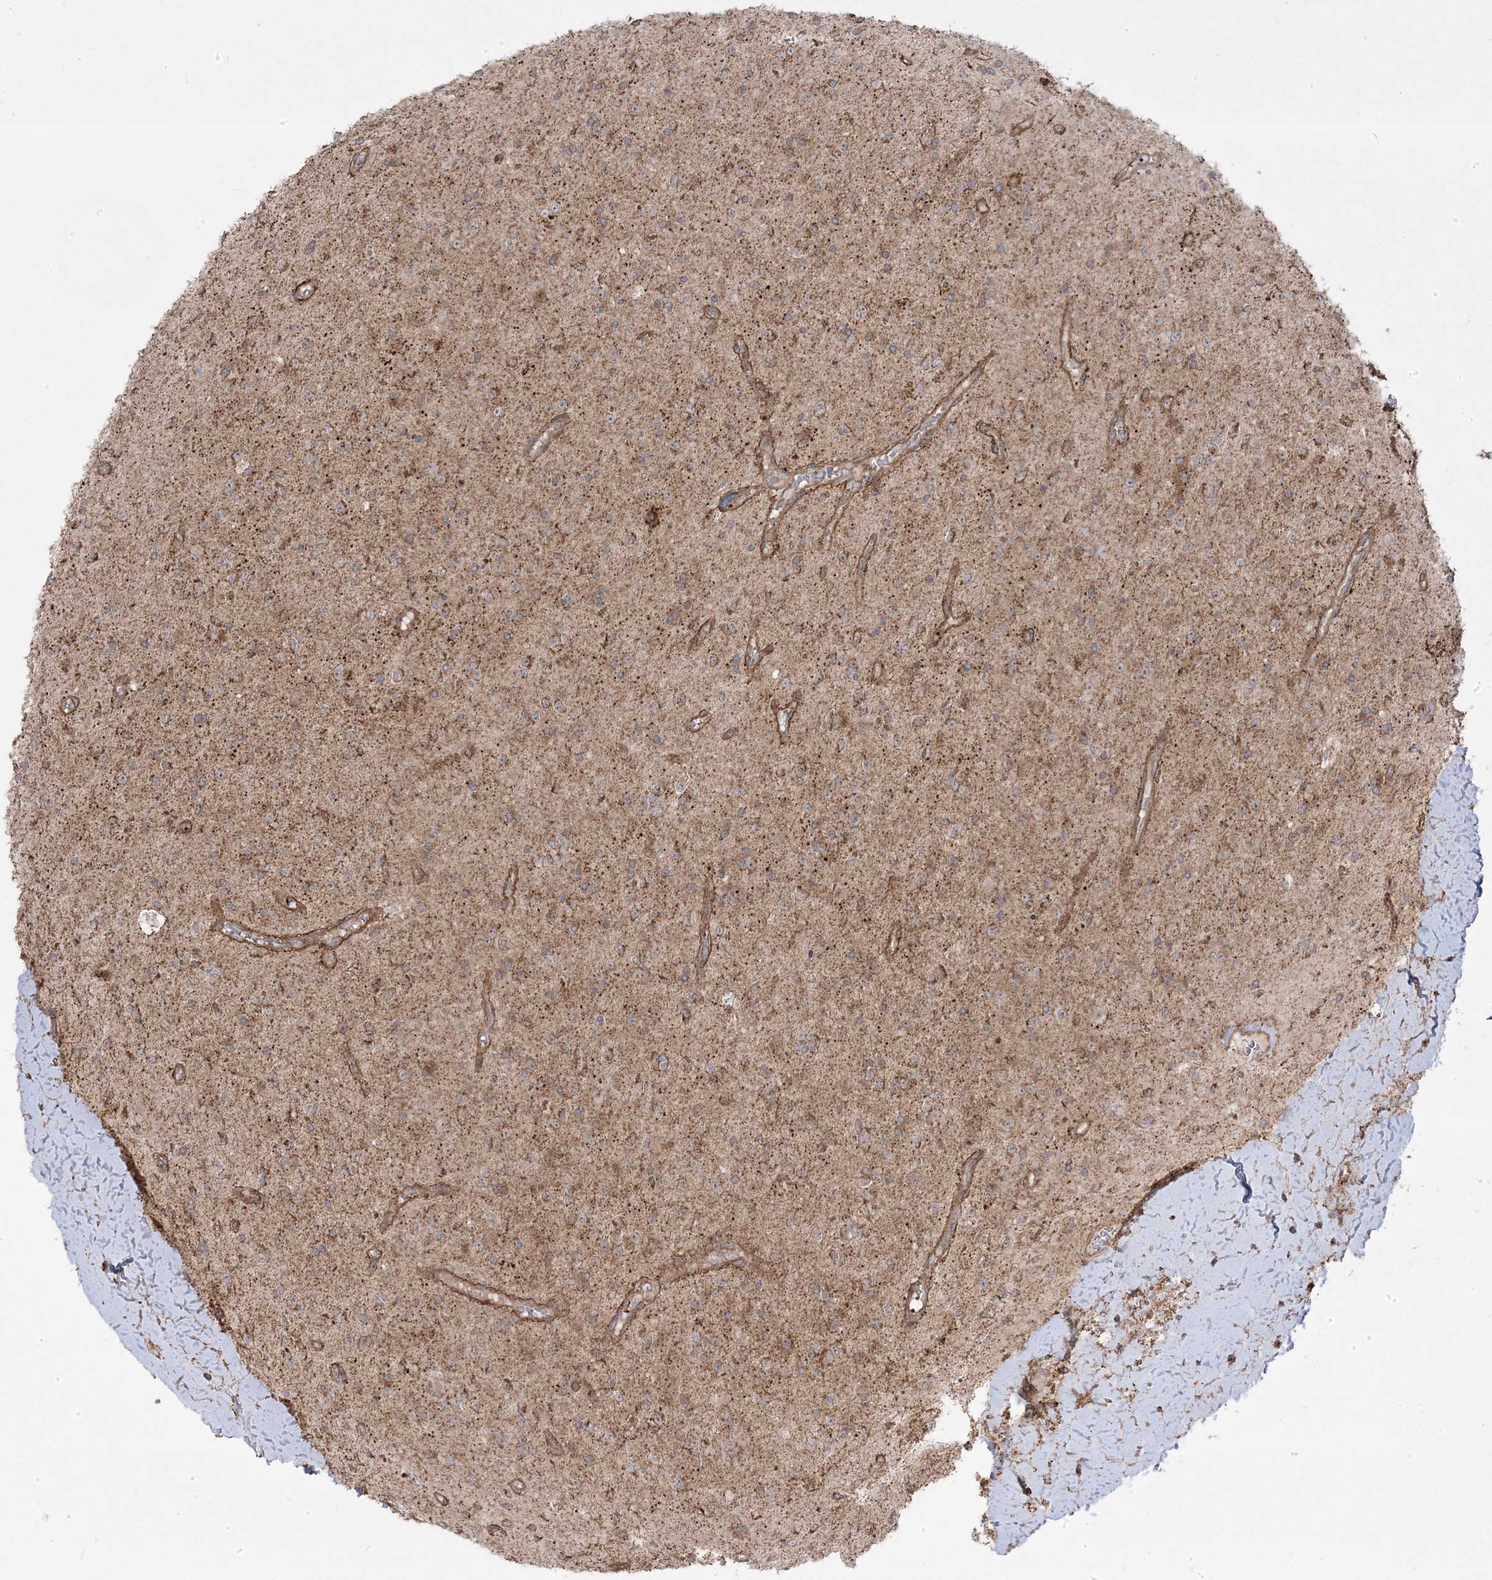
{"staining": {"intensity": "weak", "quantity": ">75%", "location": "cytoplasmic/membranous"}, "tissue": "glioma", "cell_type": "Tumor cells", "image_type": "cancer", "snomed": [{"axis": "morphology", "description": "Glioma, malignant, High grade"}, {"axis": "topography", "description": "Brain"}], "caption": "Protein staining displays weak cytoplasmic/membranous positivity in about >75% of tumor cells in high-grade glioma (malignant).", "gene": "CLUAP1", "patient": {"sex": "male", "age": 34}}